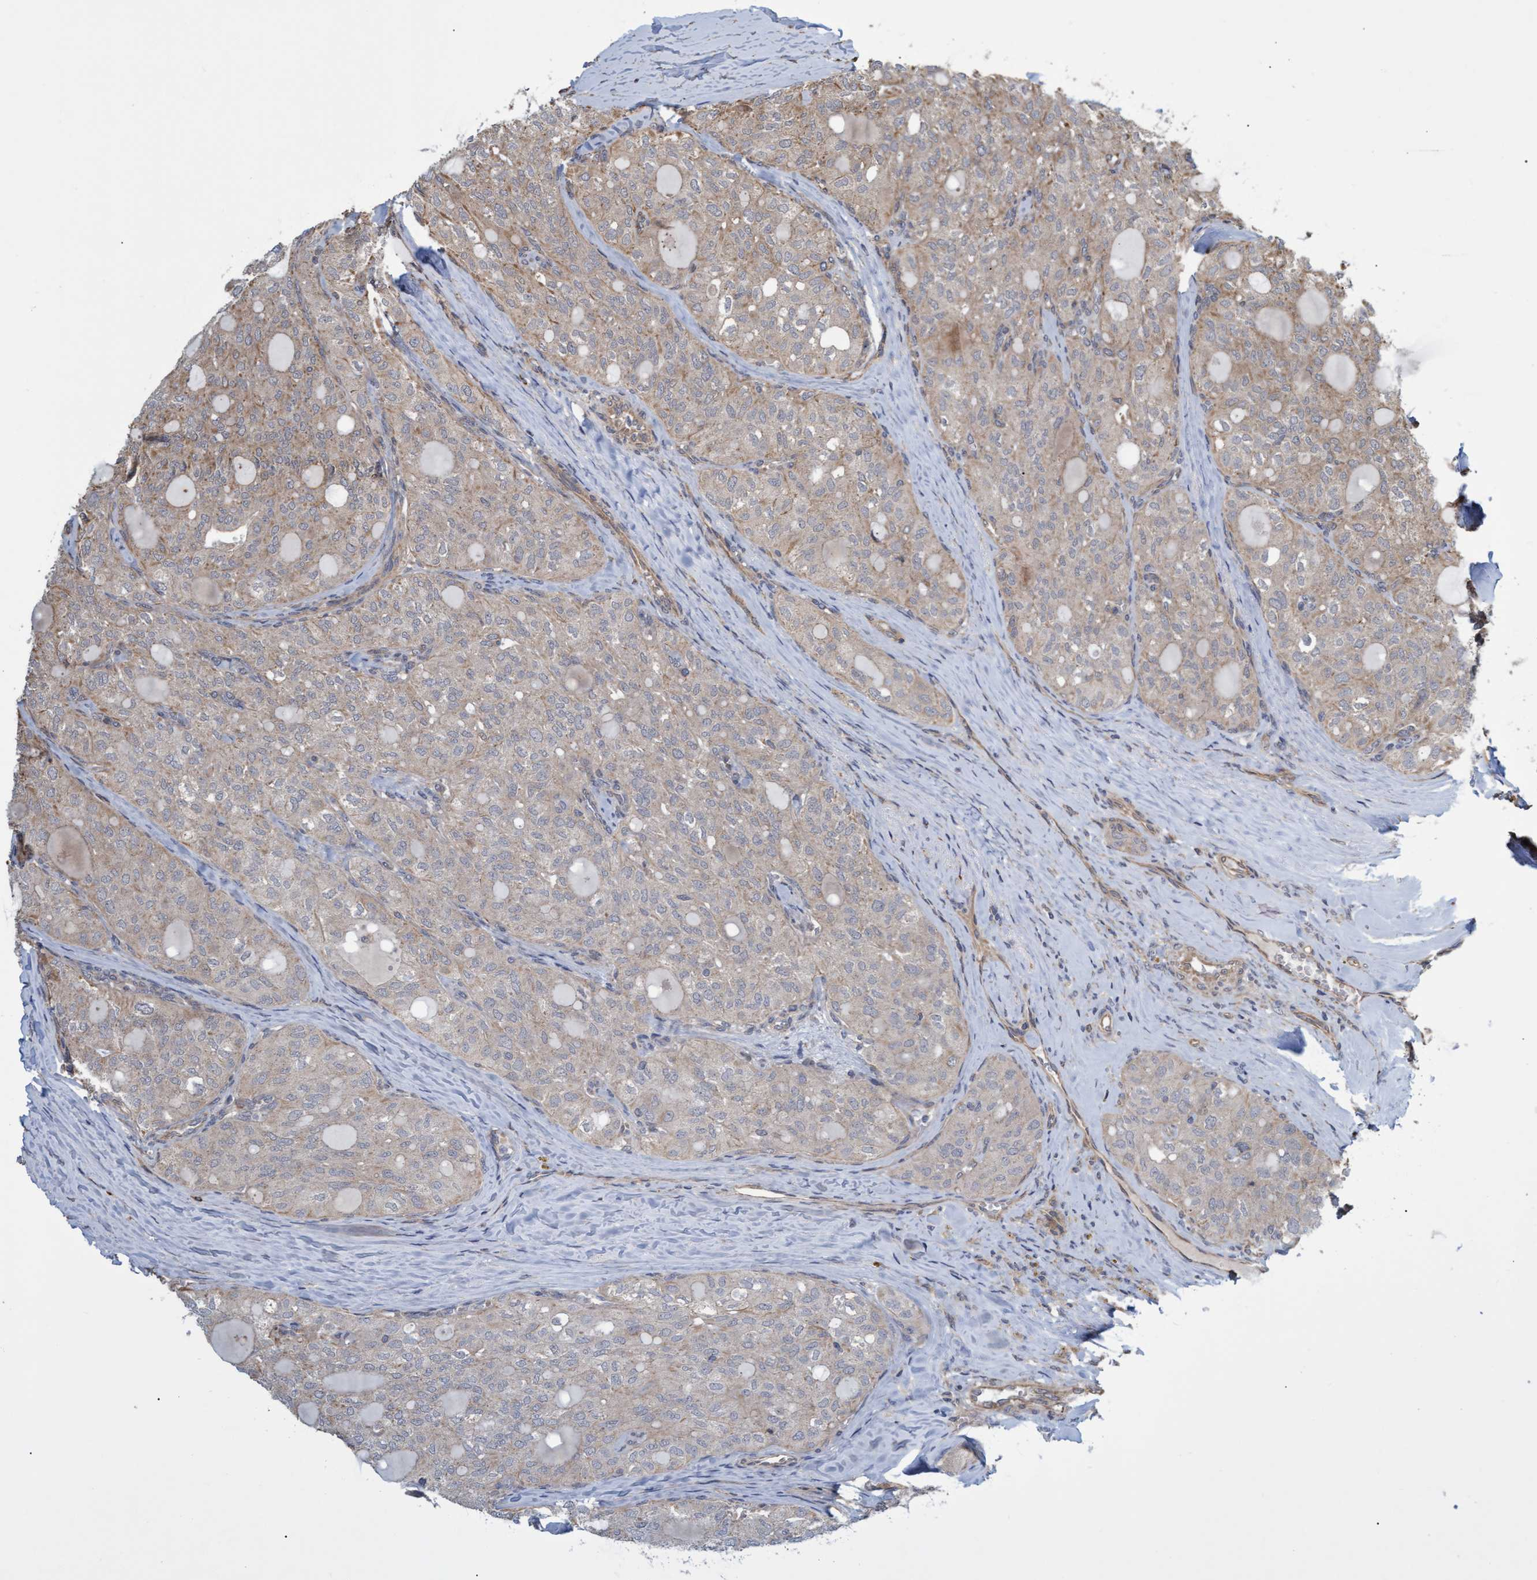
{"staining": {"intensity": "weak", "quantity": "25%-75%", "location": "cytoplasmic/membranous"}, "tissue": "thyroid cancer", "cell_type": "Tumor cells", "image_type": "cancer", "snomed": [{"axis": "morphology", "description": "Follicular adenoma carcinoma, NOS"}, {"axis": "topography", "description": "Thyroid gland"}], "caption": "High-magnification brightfield microscopy of follicular adenoma carcinoma (thyroid) stained with DAB (brown) and counterstained with hematoxylin (blue). tumor cells exhibit weak cytoplasmic/membranous expression is appreciated in approximately25%-75% of cells.", "gene": "TNFRSF10B", "patient": {"sex": "male", "age": 75}}